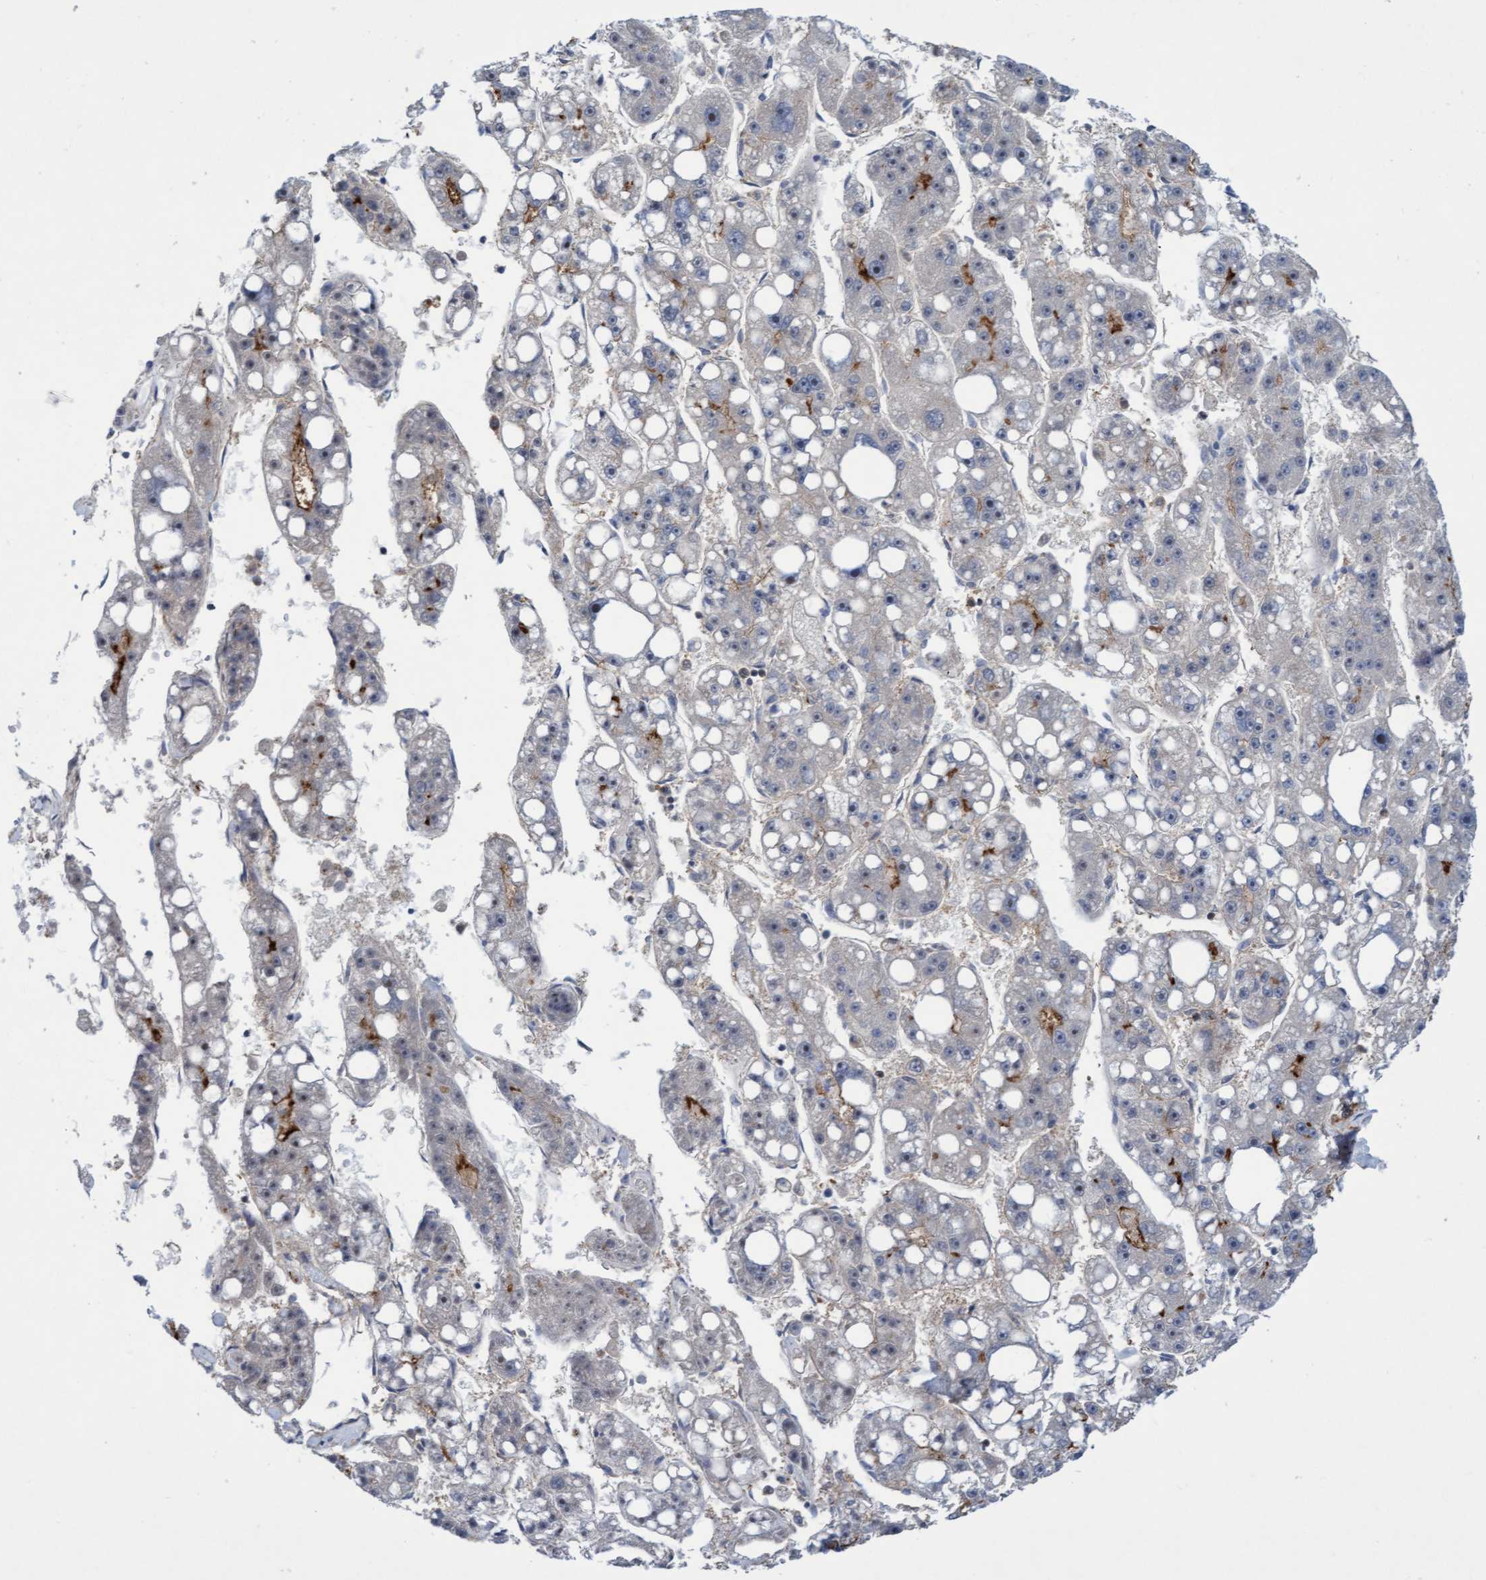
{"staining": {"intensity": "moderate", "quantity": "<25%", "location": "cytoplasmic/membranous"}, "tissue": "liver cancer", "cell_type": "Tumor cells", "image_type": "cancer", "snomed": [{"axis": "morphology", "description": "Carcinoma, Hepatocellular, NOS"}, {"axis": "topography", "description": "Liver"}], "caption": "Immunohistochemistry (IHC) photomicrograph of neoplastic tissue: human hepatocellular carcinoma (liver) stained using IHC displays low levels of moderate protein expression localized specifically in the cytoplasmic/membranous of tumor cells, appearing as a cytoplasmic/membranous brown color.", "gene": "RAP1GAP2", "patient": {"sex": "female", "age": 61}}